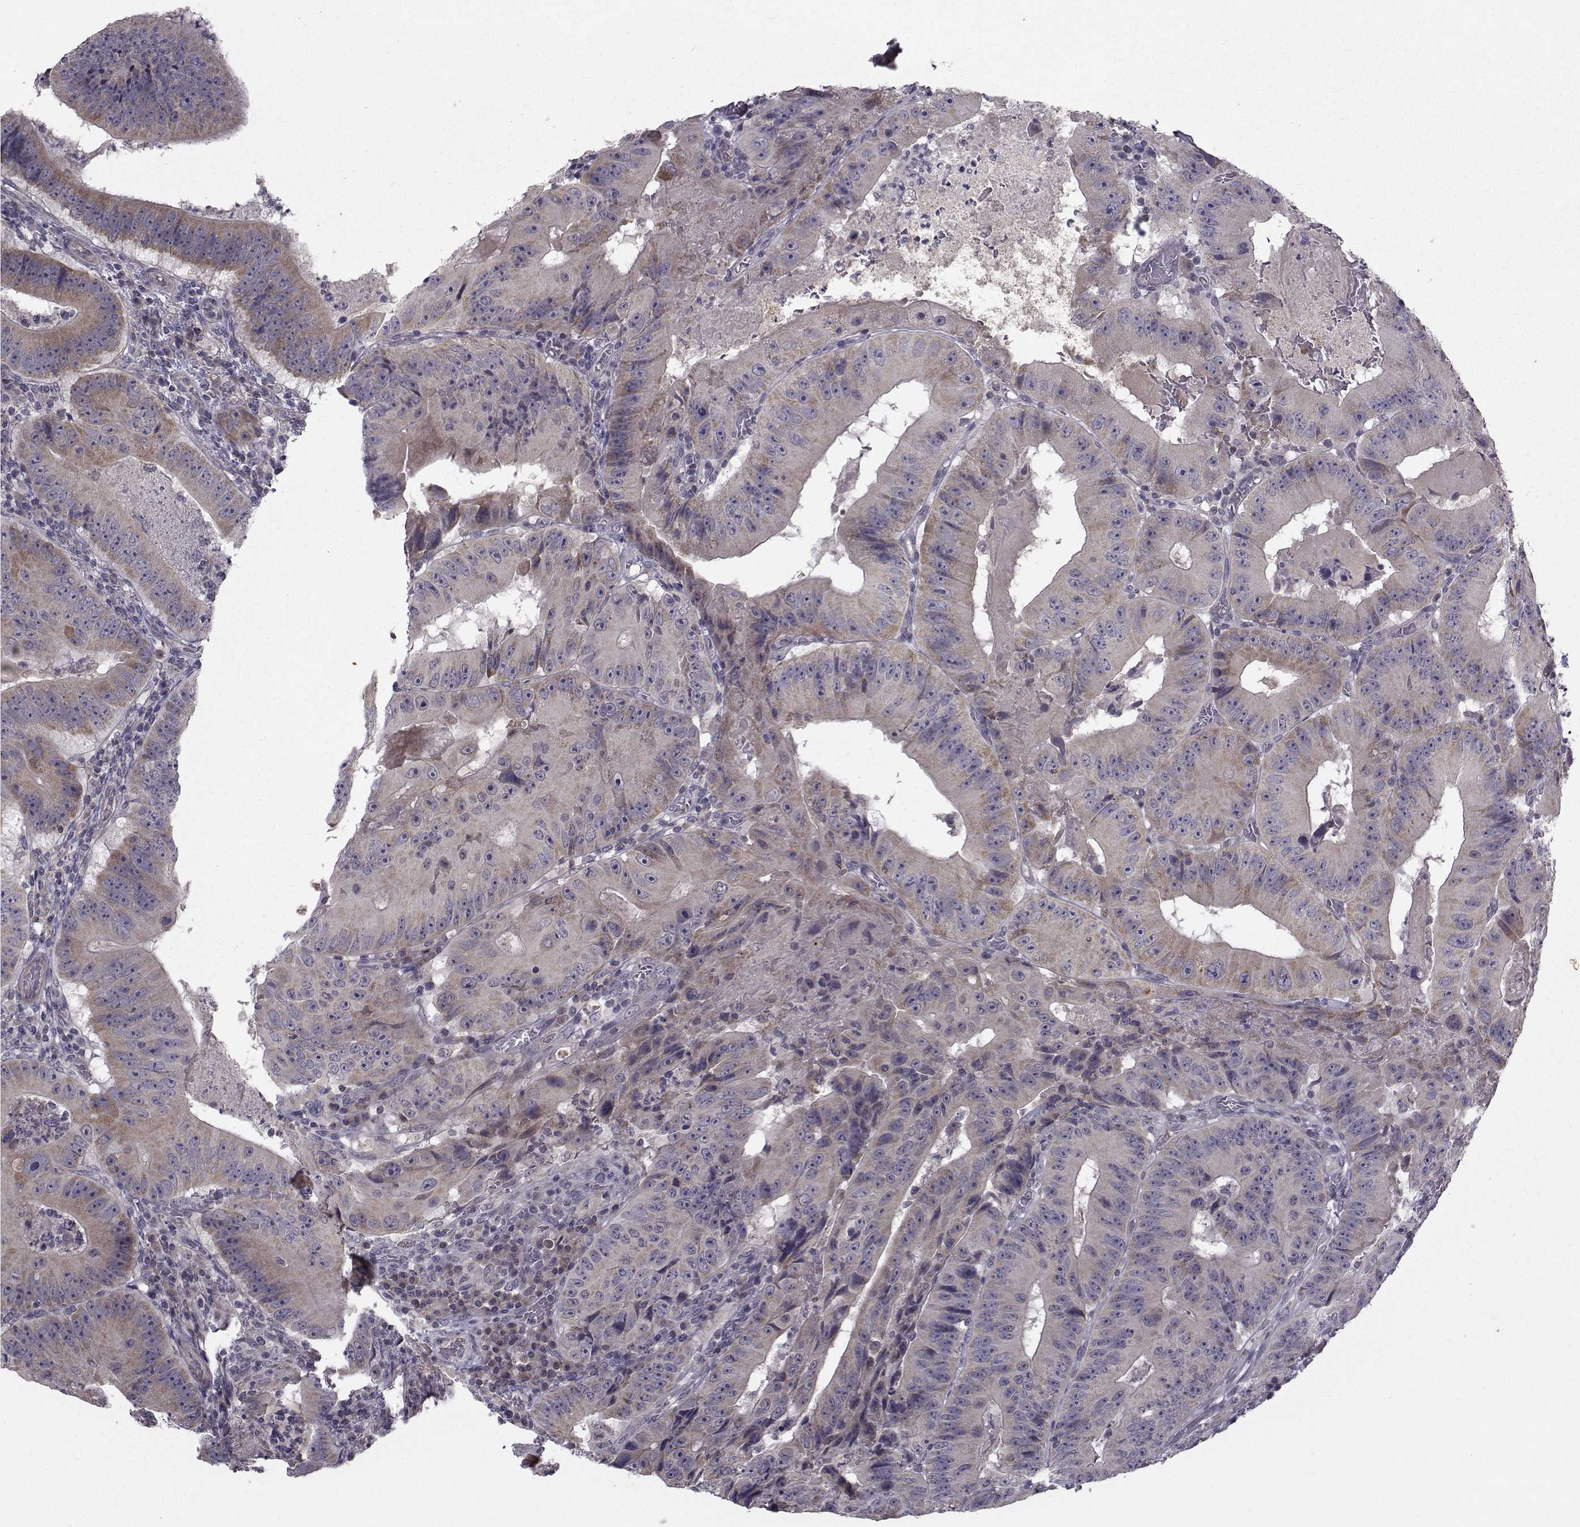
{"staining": {"intensity": "moderate", "quantity": "25%-75%", "location": "cytoplasmic/membranous"}, "tissue": "colorectal cancer", "cell_type": "Tumor cells", "image_type": "cancer", "snomed": [{"axis": "morphology", "description": "Adenocarcinoma, NOS"}, {"axis": "topography", "description": "Colon"}], "caption": "Immunohistochemistry of human colorectal cancer (adenocarcinoma) displays medium levels of moderate cytoplasmic/membranous expression in about 25%-75% of tumor cells.", "gene": "FDXR", "patient": {"sex": "female", "age": 86}}